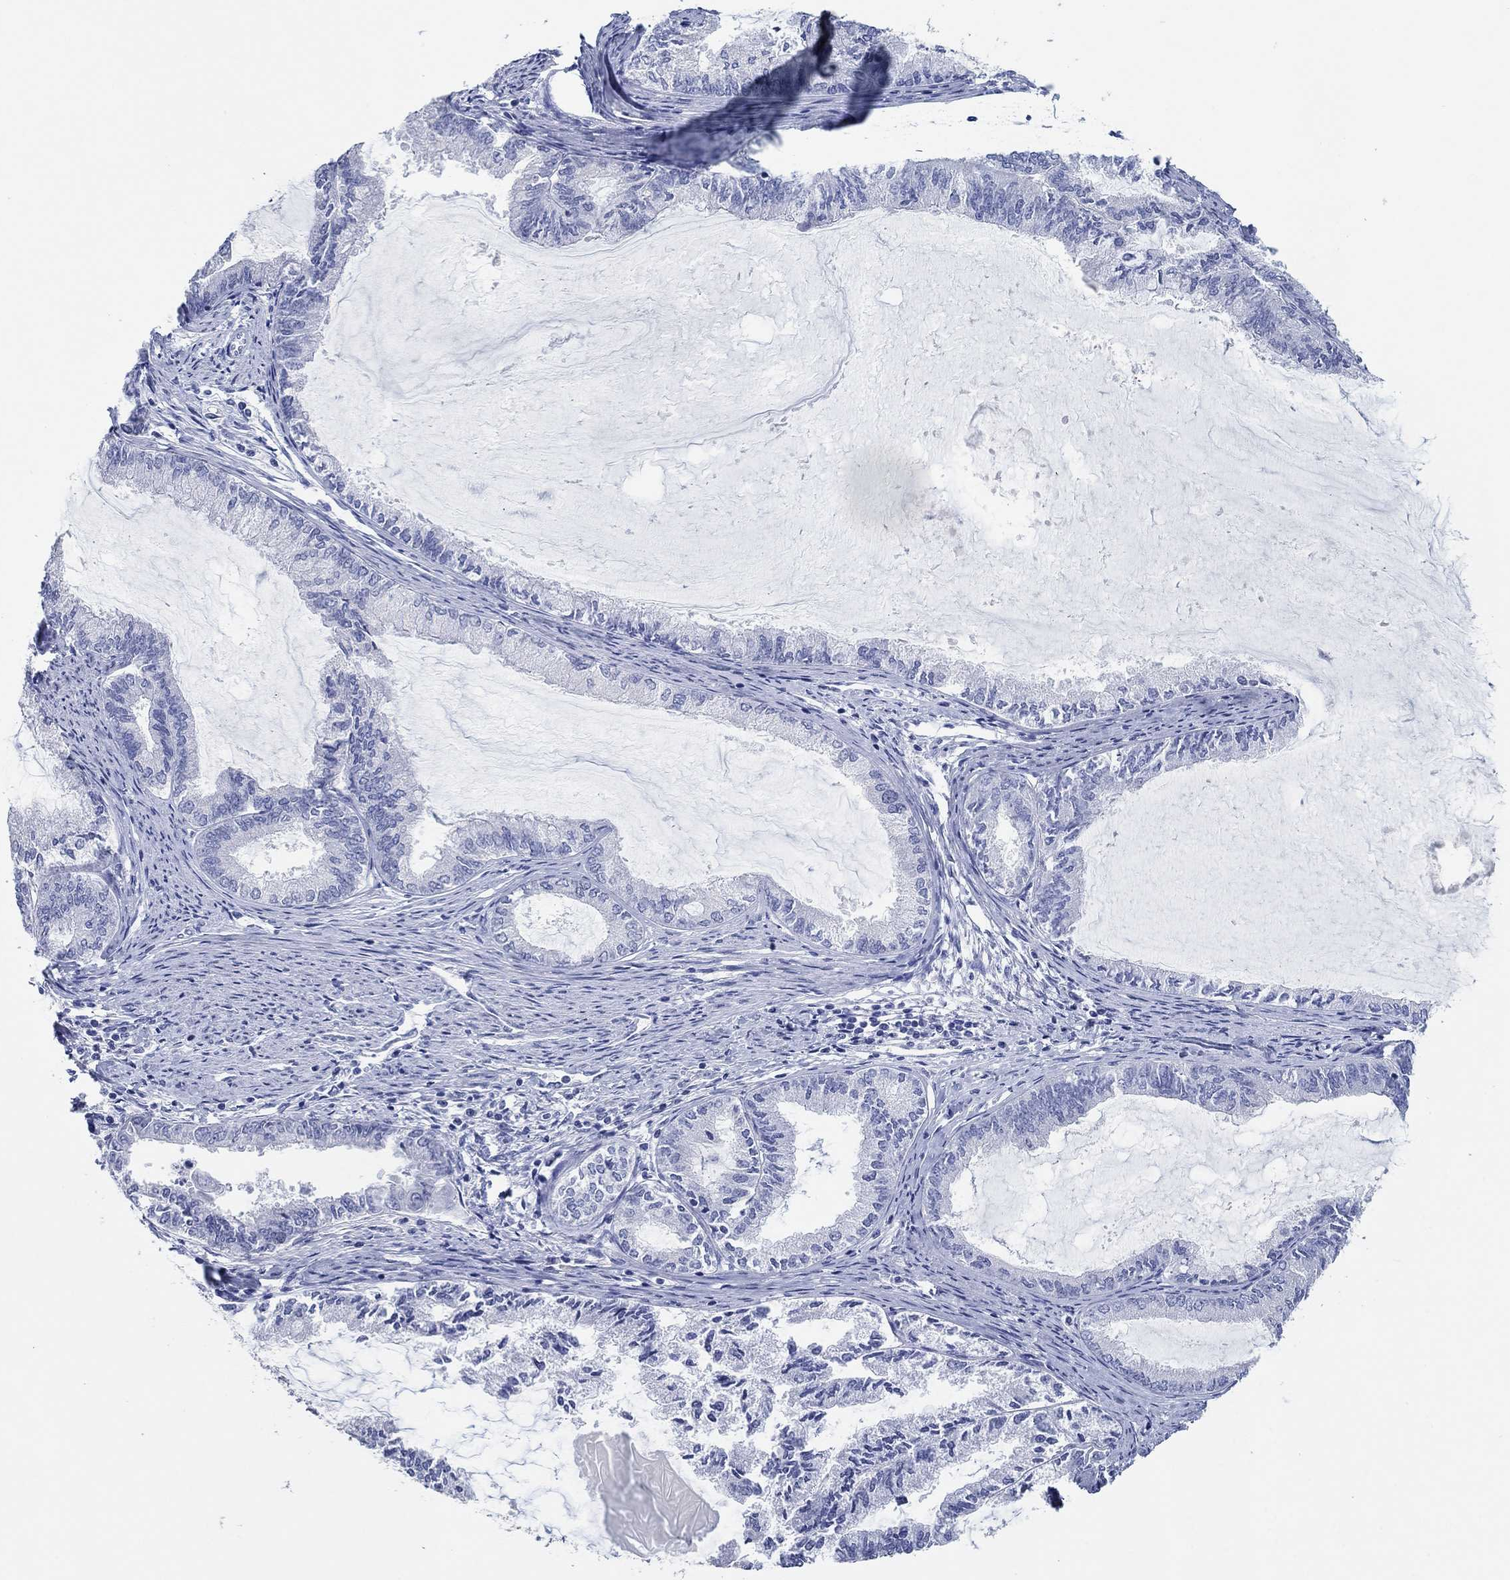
{"staining": {"intensity": "negative", "quantity": "none", "location": "none"}, "tissue": "endometrial cancer", "cell_type": "Tumor cells", "image_type": "cancer", "snomed": [{"axis": "morphology", "description": "Adenocarcinoma, NOS"}, {"axis": "topography", "description": "Endometrium"}], "caption": "This is an immunohistochemistry histopathology image of endometrial adenocarcinoma. There is no expression in tumor cells.", "gene": "POU5F1", "patient": {"sex": "female", "age": 86}}